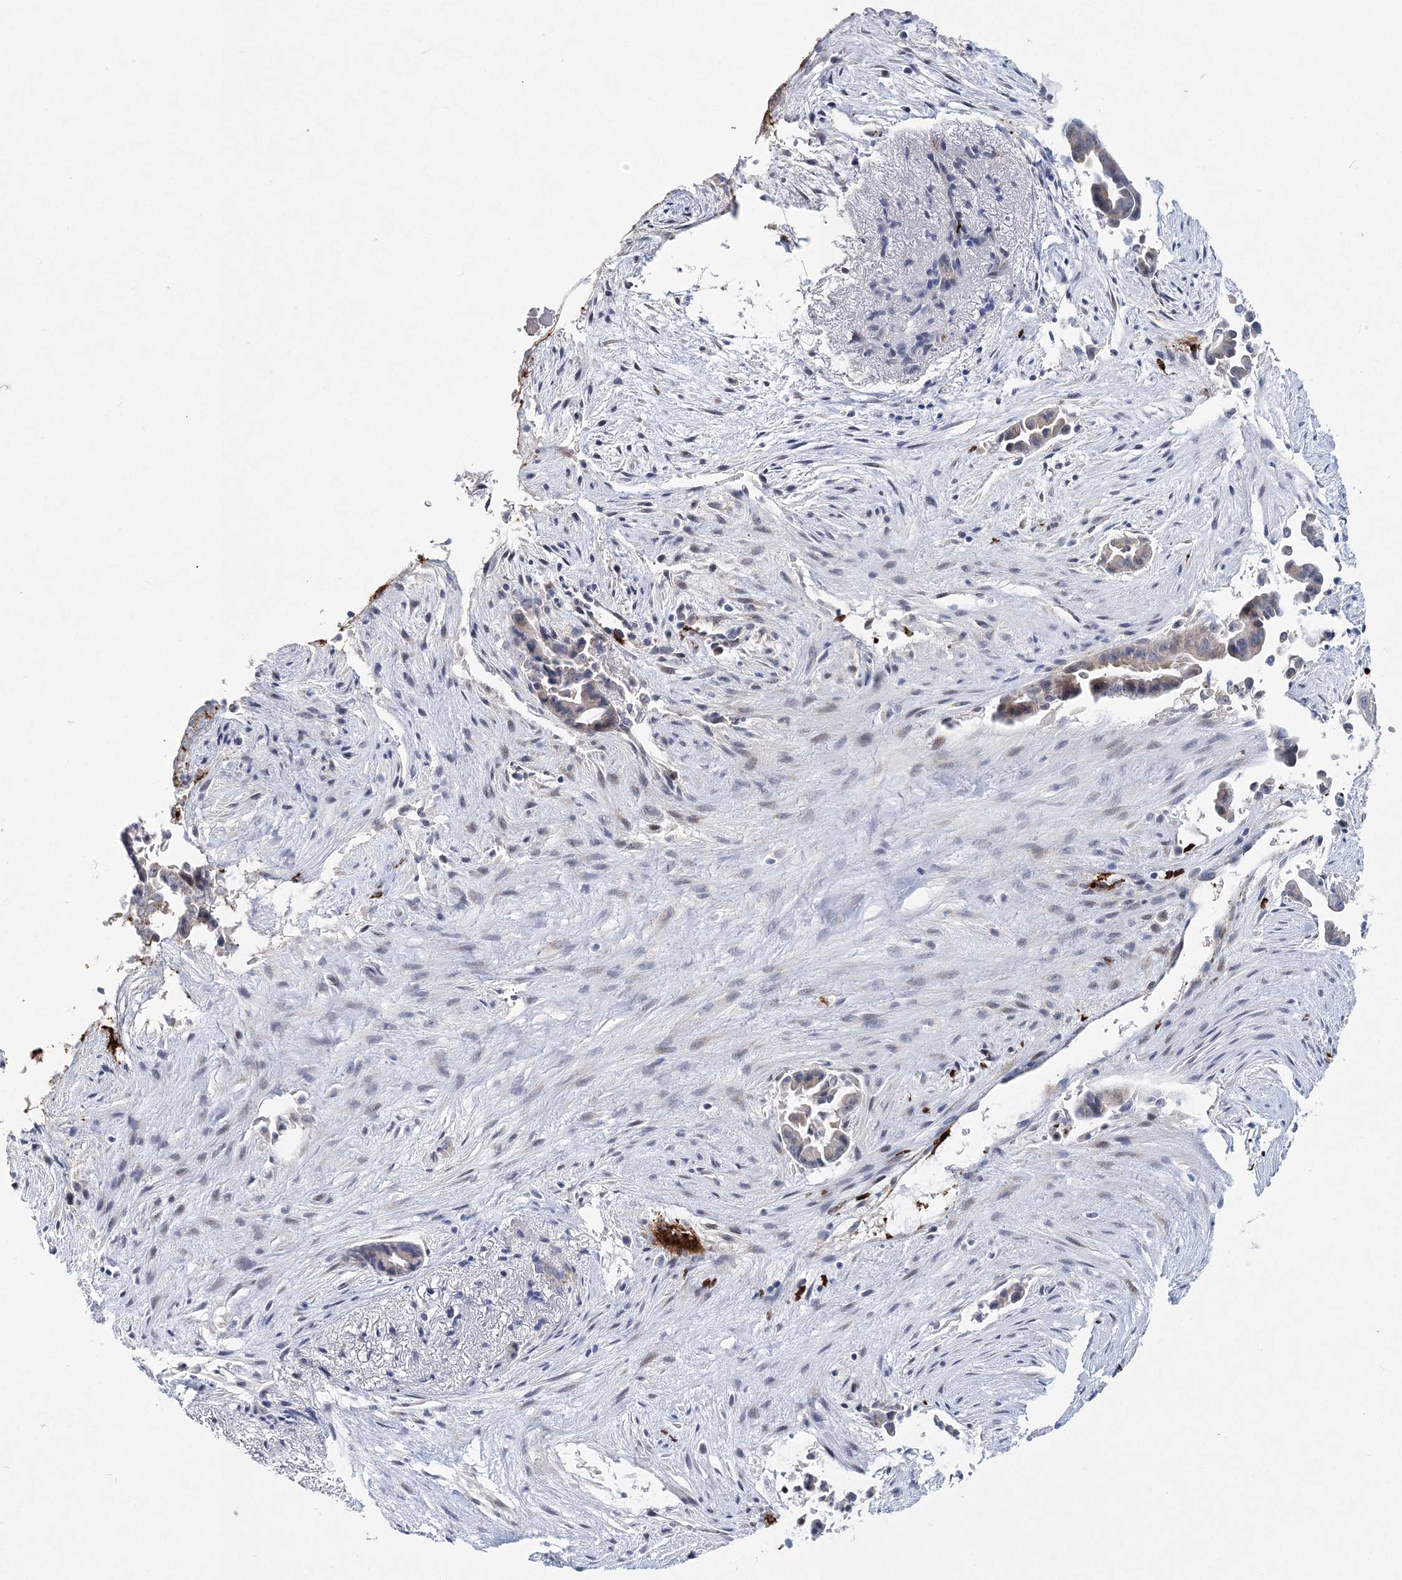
{"staining": {"intensity": "negative", "quantity": "none", "location": "none"}, "tissue": "liver cancer", "cell_type": "Tumor cells", "image_type": "cancer", "snomed": [{"axis": "morphology", "description": "Cholangiocarcinoma"}, {"axis": "topography", "description": "Liver"}], "caption": "An immunohistochemistry histopathology image of liver cancer (cholangiocarcinoma) is shown. There is no staining in tumor cells of liver cancer (cholangiocarcinoma).", "gene": "MYOZ2", "patient": {"sex": "female", "age": 55}}